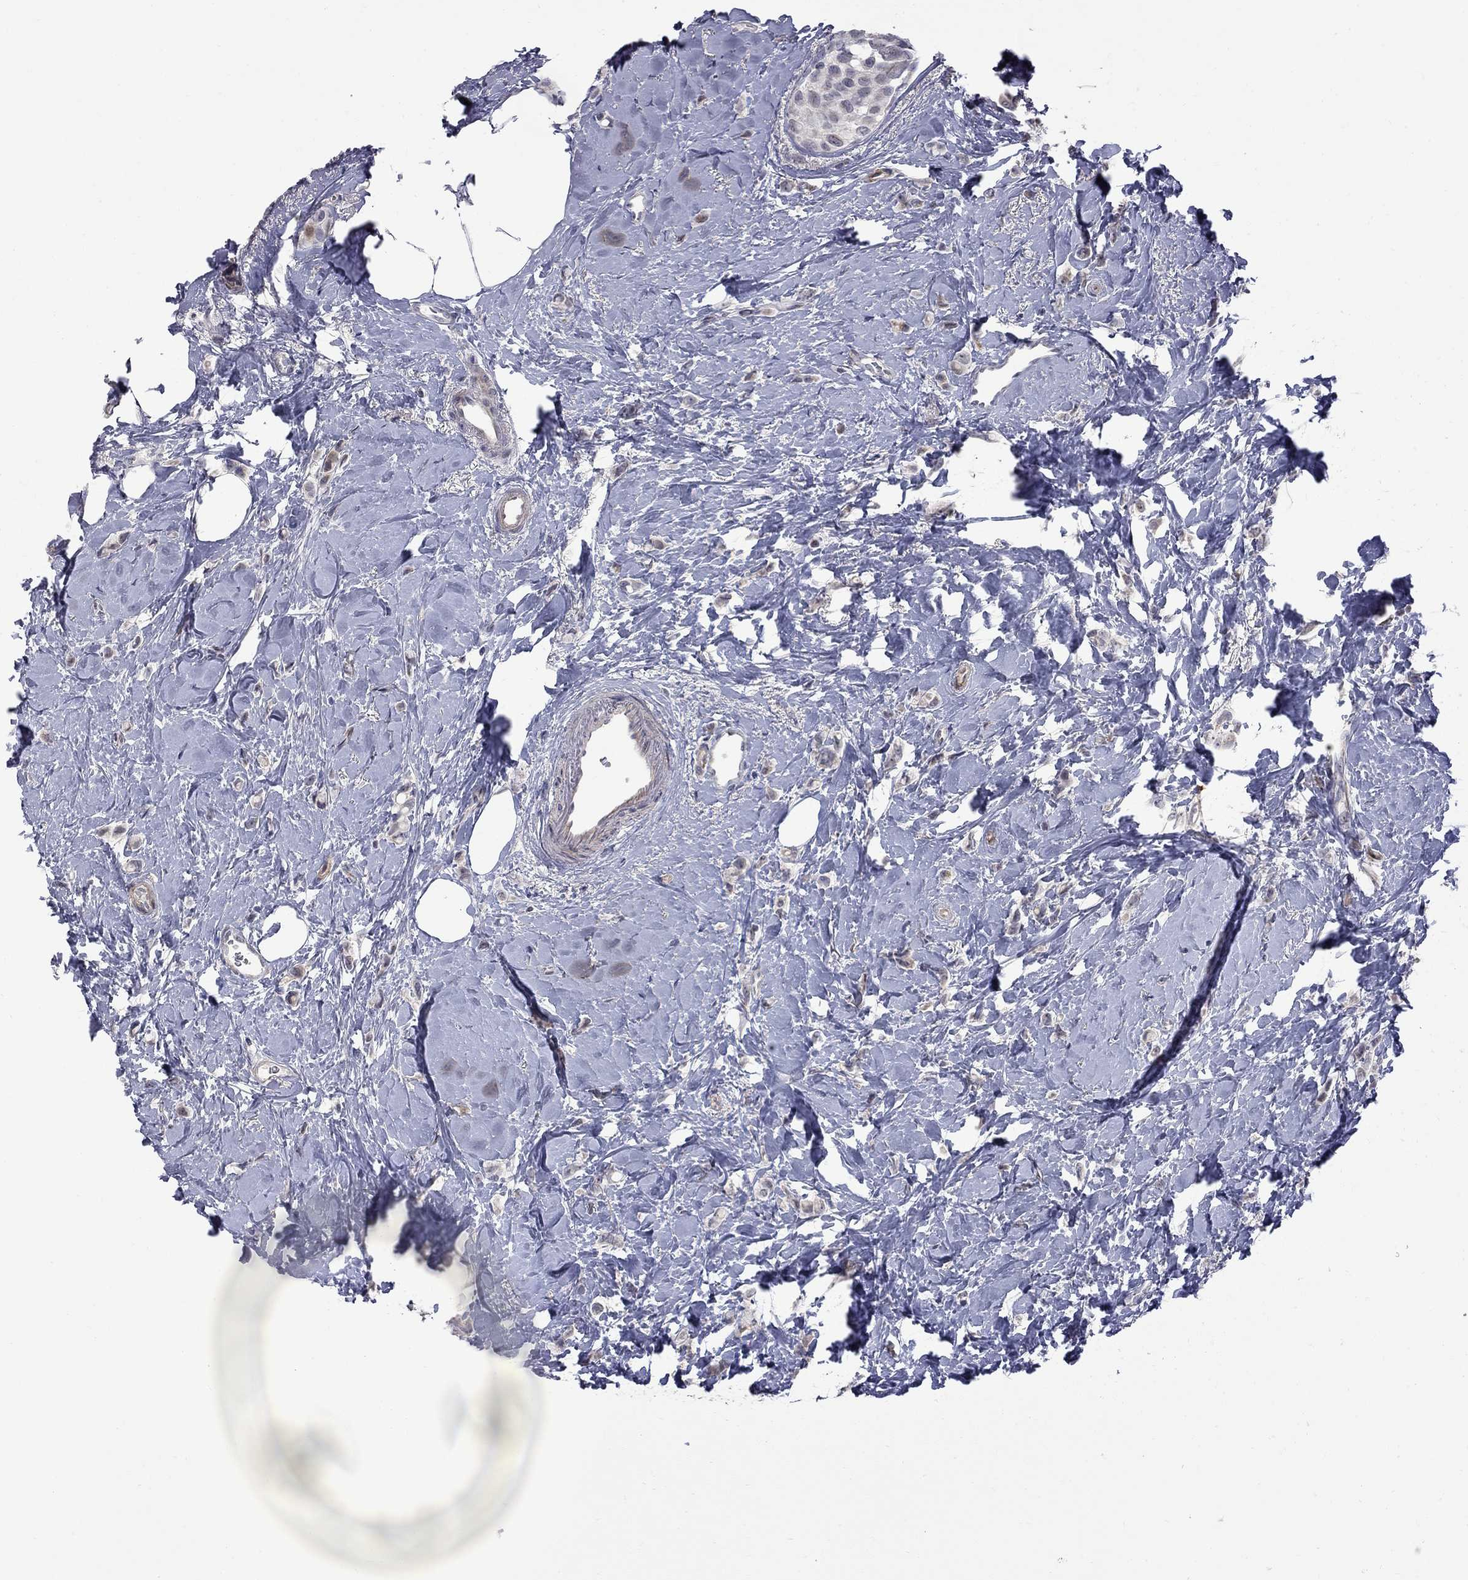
{"staining": {"intensity": "negative", "quantity": "none", "location": "none"}, "tissue": "breast cancer", "cell_type": "Tumor cells", "image_type": "cancer", "snomed": [{"axis": "morphology", "description": "Lobular carcinoma"}, {"axis": "topography", "description": "Breast"}], "caption": "Tumor cells show no significant protein expression in lobular carcinoma (breast).", "gene": "GSG1L", "patient": {"sex": "female", "age": 66}}